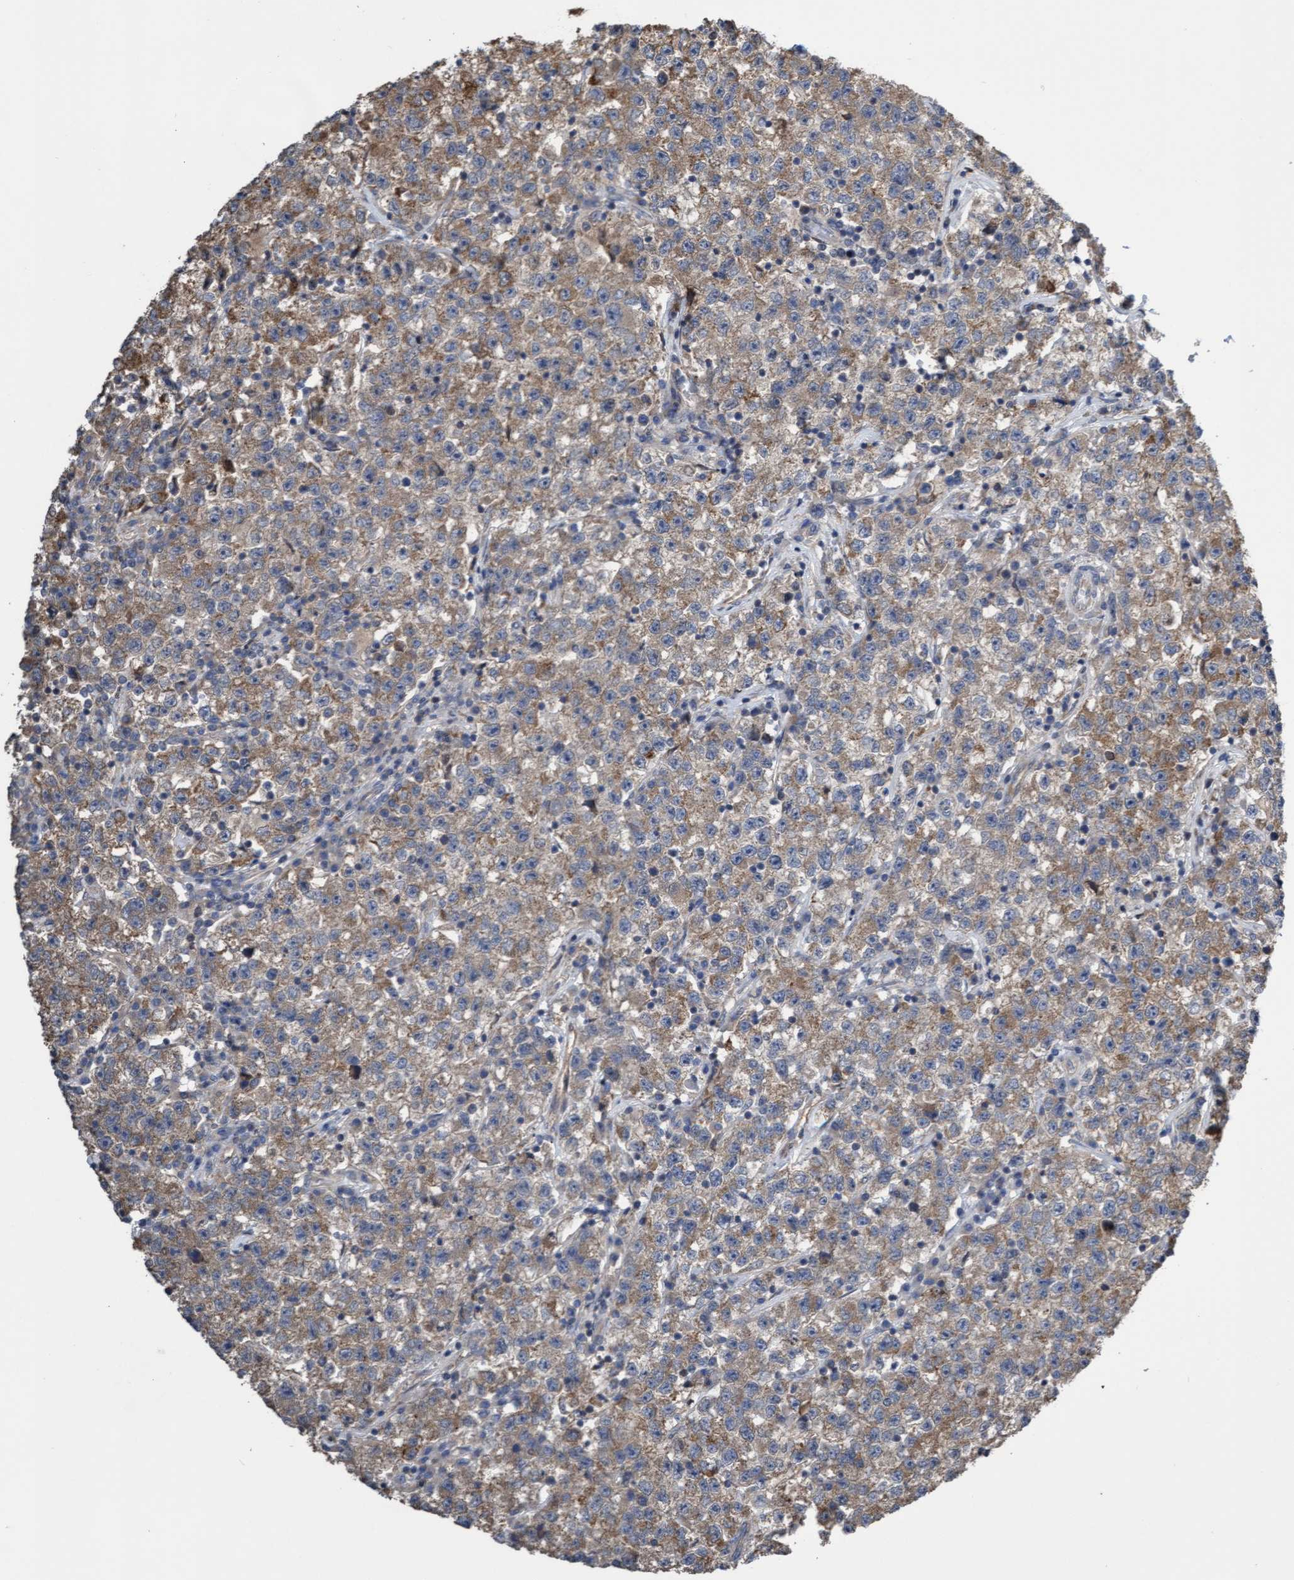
{"staining": {"intensity": "moderate", "quantity": ">75%", "location": "cytoplasmic/membranous"}, "tissue": "testis cancer", "cell_type": "Tumor cells", "image_type": "cancer", "snomed": [{"axis": "morphology", "description": "Seminoma, NOS"}, {"axis": "topography", "description": "Testis"}], "caption": "Immunohistochemistry (IHC) histopathology image of human seminoma (testis) stained for a protein (brown), which shows medium levels of moderate cytoplasmic/membranous positivity in about >75% of tumor cells.", "gene": "ITFG1", "patient": {"sex": "male", "age": 22}}